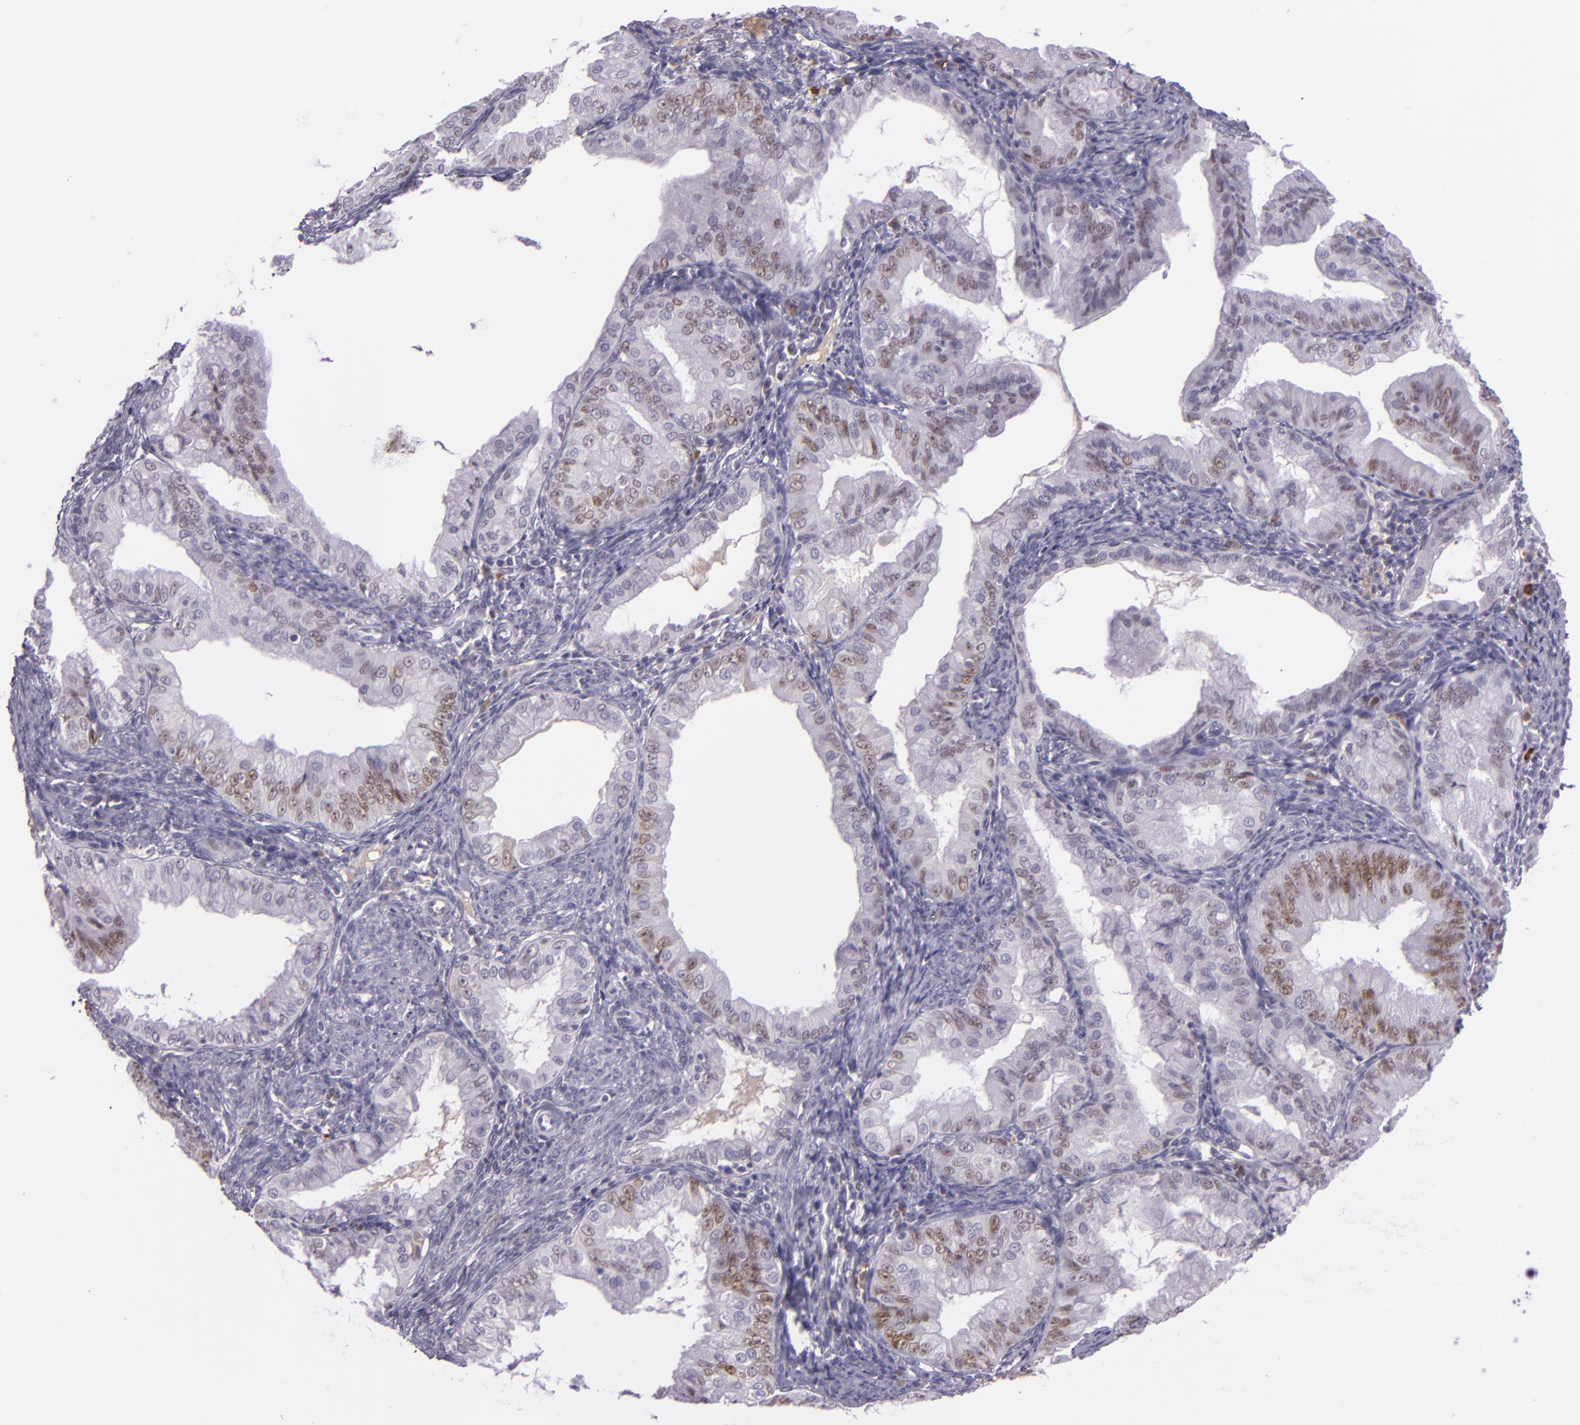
{"staining": {"intensity": "weak", "quantity": "<25%", "location": "nuclear"}, "tissue": "endometrial cancer", "cell_type": "Tumor cells", "image_type": "cancer", "snomed": [{"axis": "morphology", "description": "Adenocarcinoma, NOS"}, {"axis": "topography", "description": "Endometrium"}], "caption": "This is a histopathology image of IHC staining of endometrial cancer (adenocarcinoma), which shows no positivity in tumor cells. (DAB (3,3'-diaminobenzidine) immunohistochemistry visualized using brightfield microscopy, high magnification).", "gene": "CHEK2", "patient": {"sex": "female", "age": 76}}